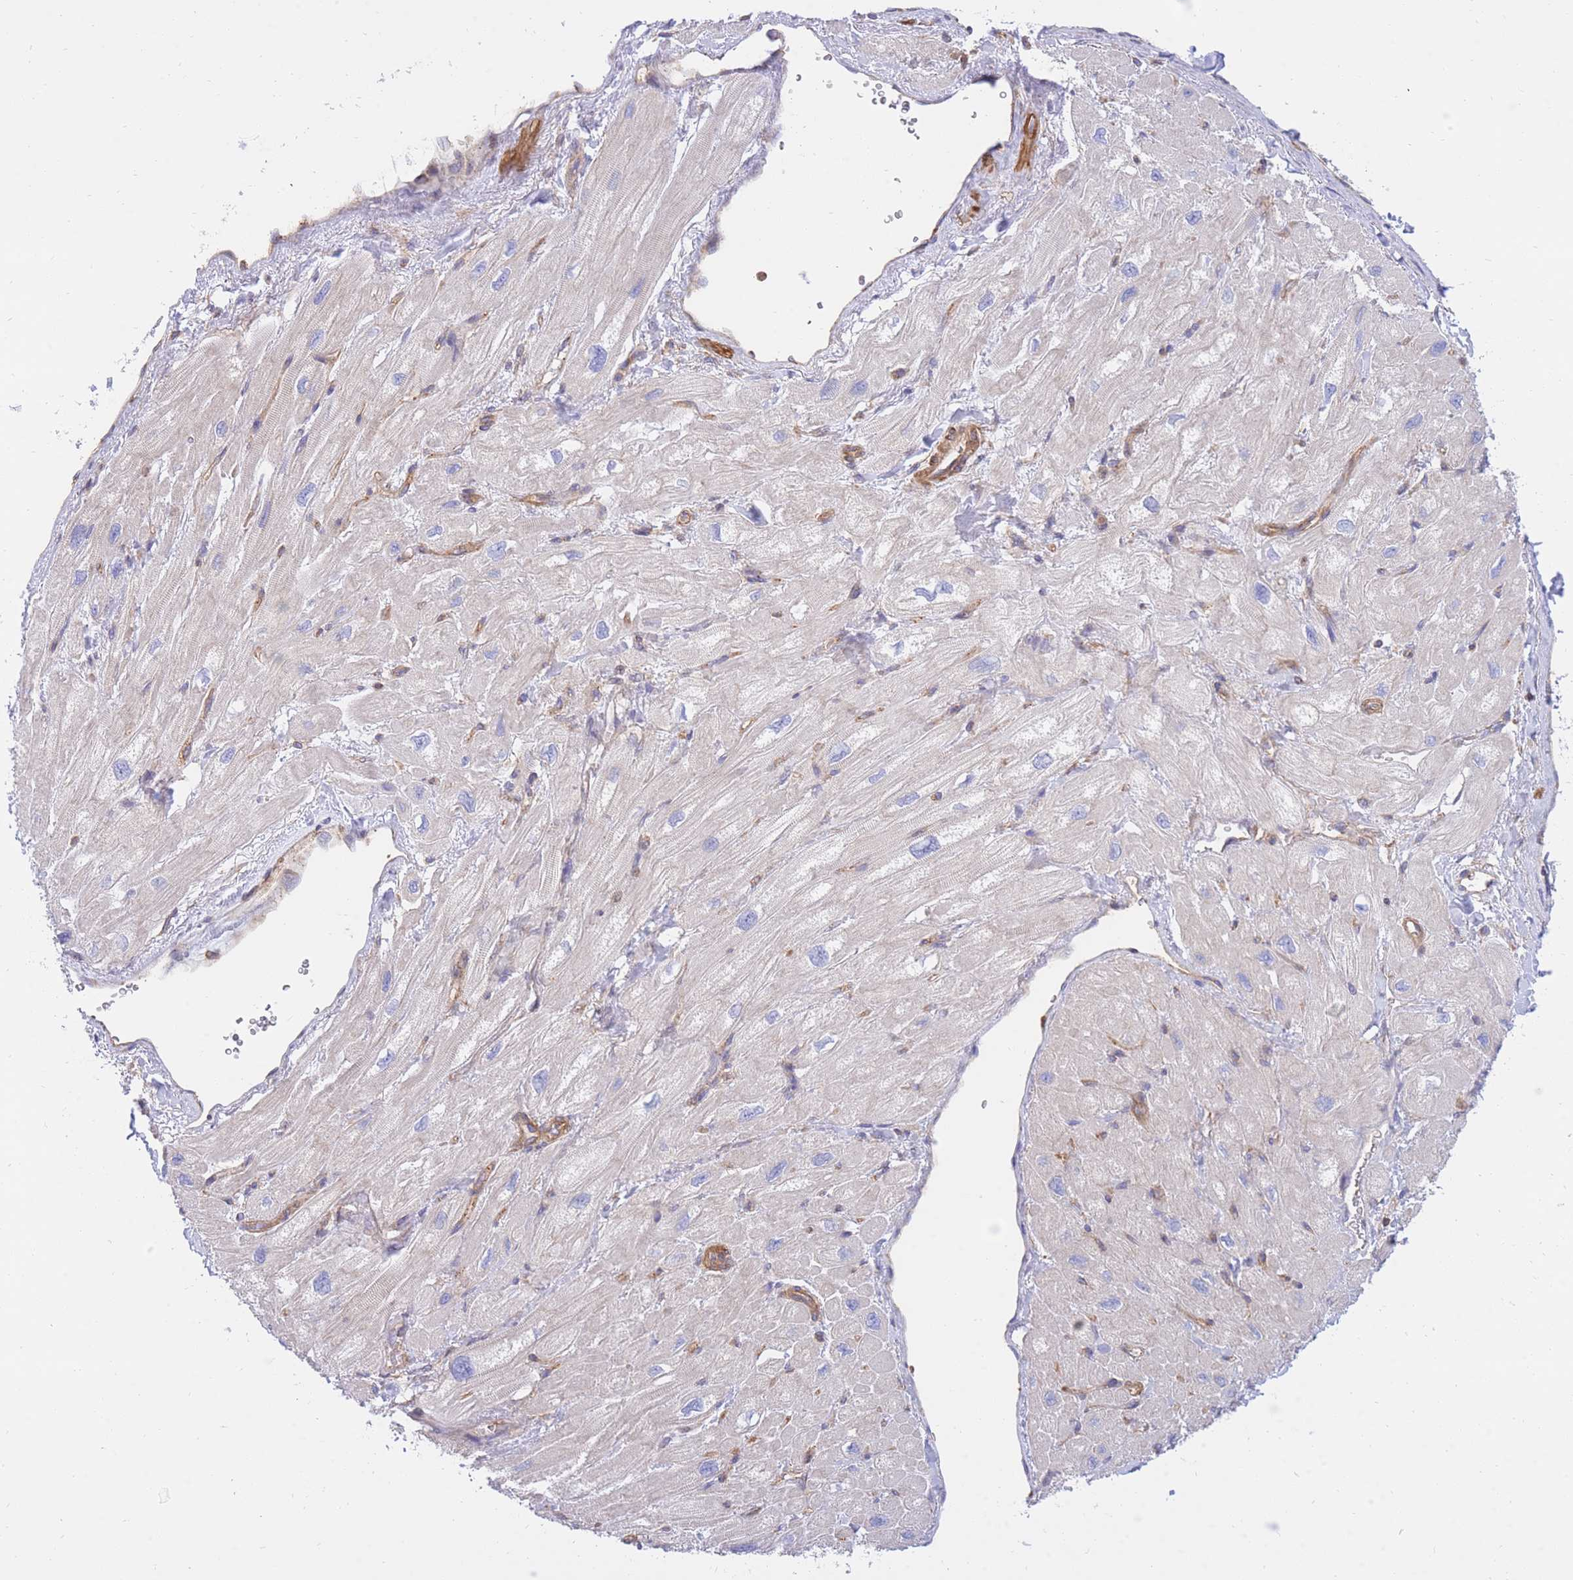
{"staining": {"intensity": "negative", "quantity": "none", "location": "none"}, "tissue": "heart muscle", "cell_type": "Cardiomyocytes", "image_type": "normal", "snomed": [{"axis": "morphology", "description": "Normal tissue, NOS"}, {"axis": "topography", "description": "Heart"}], "caption": "IHC photomicrograph of unremarkable heart muscle: heart muscle stained with DAB shows no significant protein staining in cardiomyocytes.", "gene": "REM1", "patient": {"sex": "male", "age": 65}}